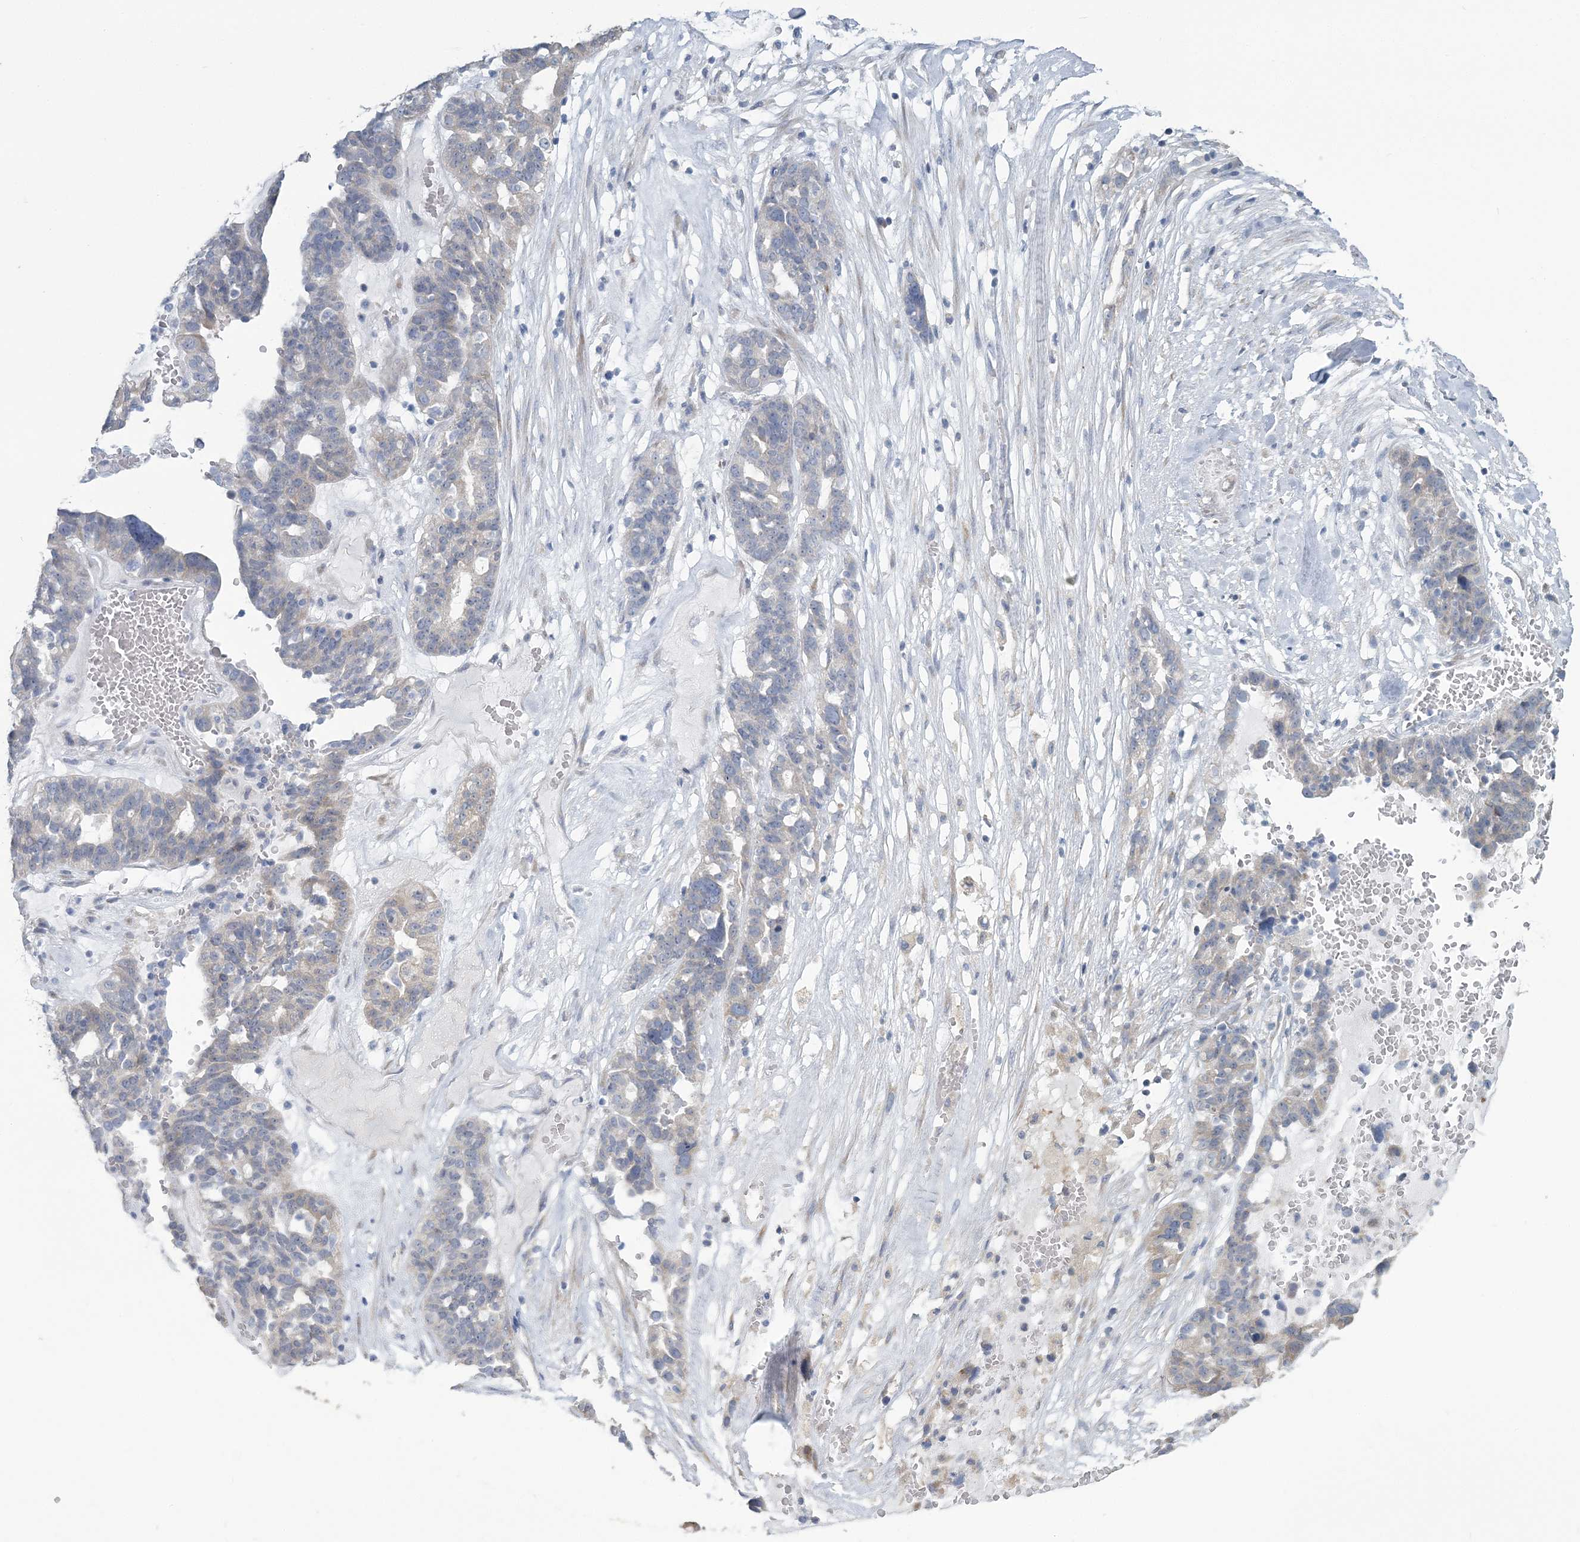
{"staining": {"intensity": "weak", "quantity": "<25%", "location": "cytoplasmic/membranous"}, "tissue": "ovarian cancer", "cell_type": "Tumor cells", "image_type": "cancer", "snomed": [{"axis": "morphology", "description": "Cystadenocarcinoma, serous, NOS"}, {"axis": "topography", "description": "Ovary"}], "caption": "Tumor cells are negative for brown protein staining in ovarian cancer (serous cystadenocarcinoma).", "gene": "CMBL", "patient": {"sex": "female", "age": 59}}